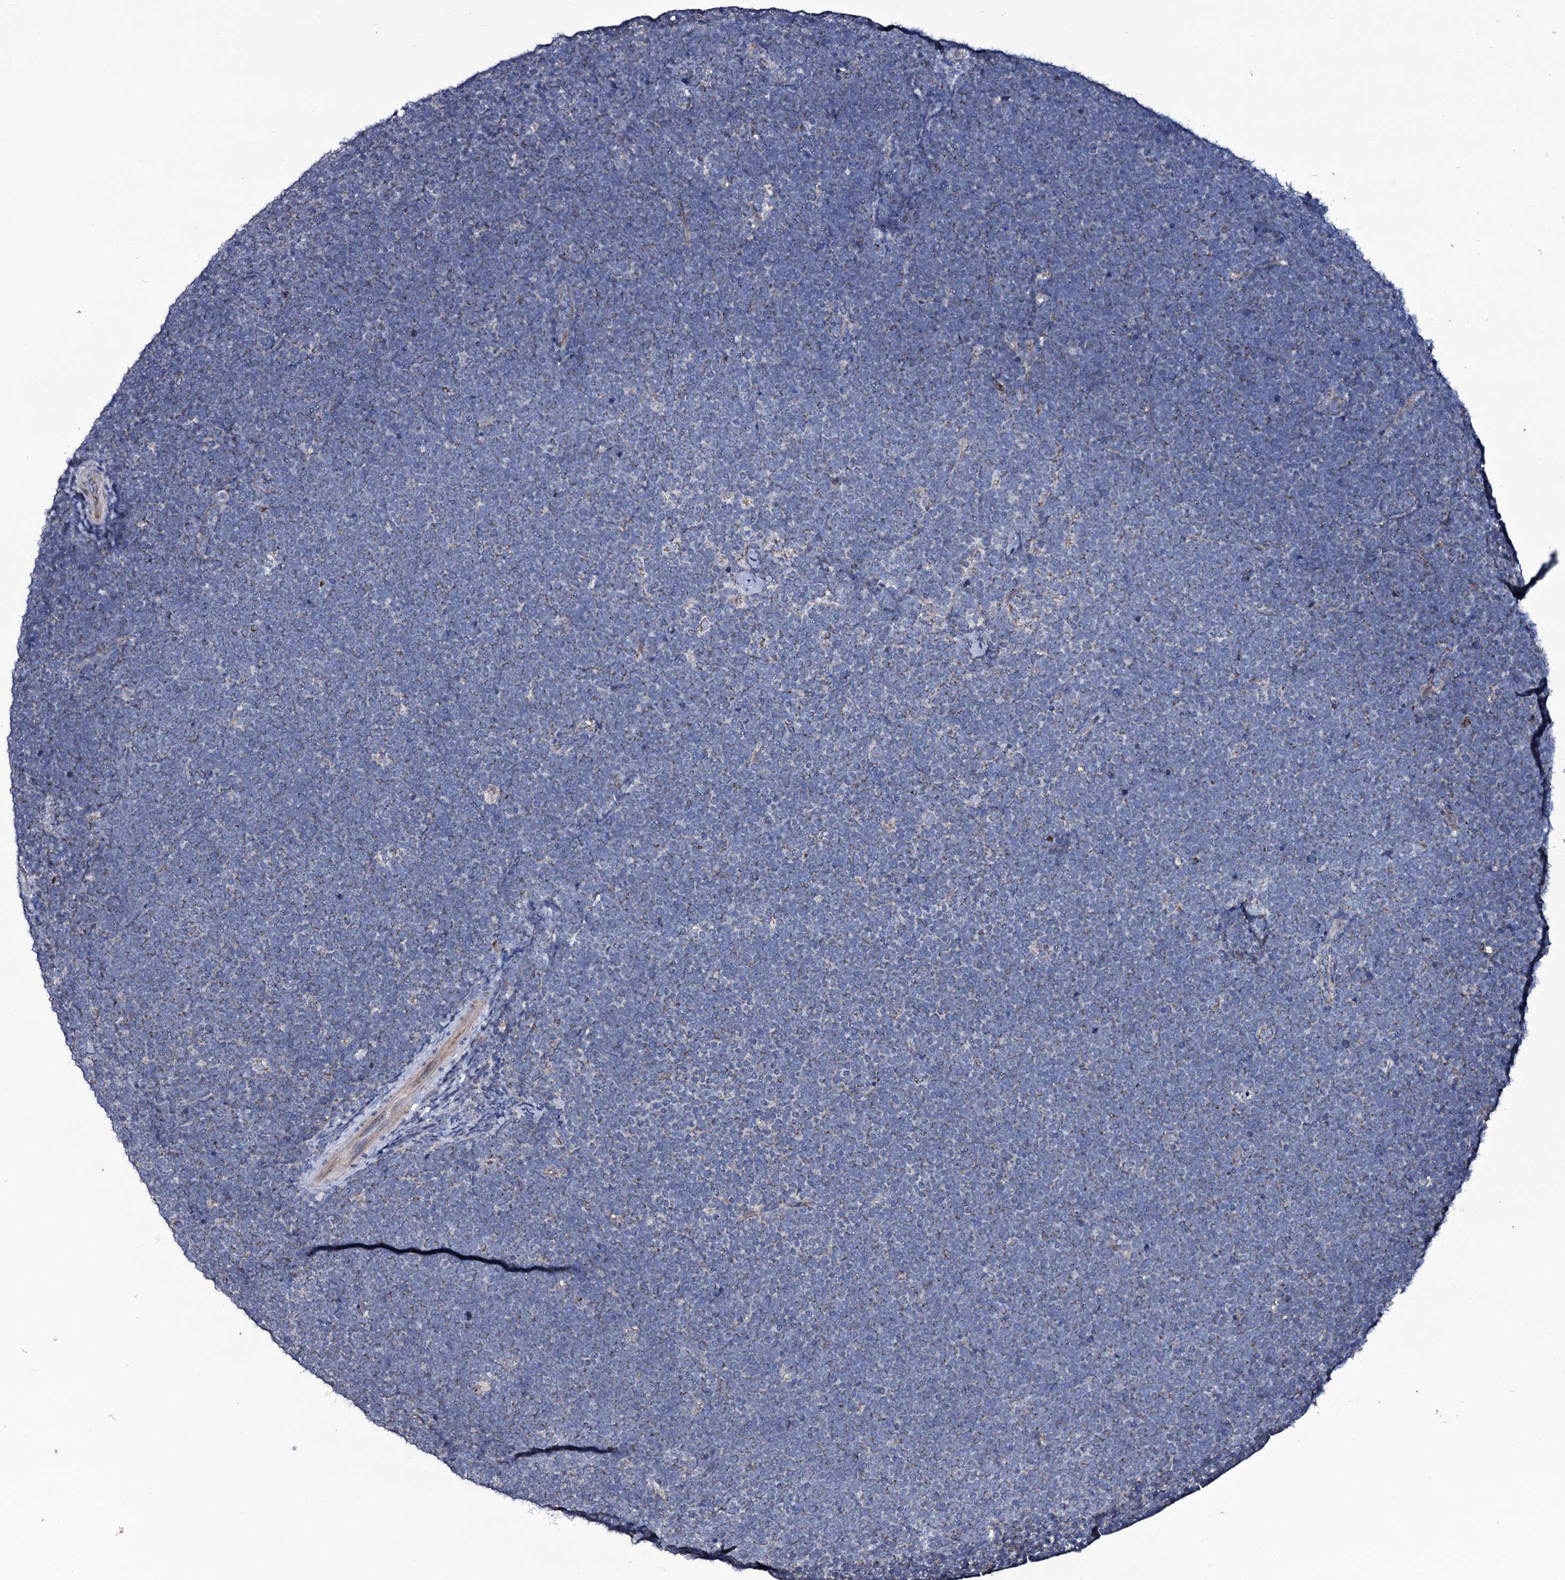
{"staining": {"intensity": "negative", "quantity": "none", "location": "none"}, "tissue": "lymphoma", "cell_type": "Tumor cells", "image_type": "cancer", "snomed": [{"axis": "morphology", "description": "Malignant lymphoma, non-Hodgkin's type, High grade"}, {"axis": "topography", "description": "Lymph node"}], "caption": "High power microscopy micrograph of an immunohistochemistry (IHC) photomicrograph of high-grade malignant lymphoma, non-Hodgkin's type, revealing no significant staining in tumor cells.", "gene": "WIPF3", "patient": {"sex": "male", "age": 13}}